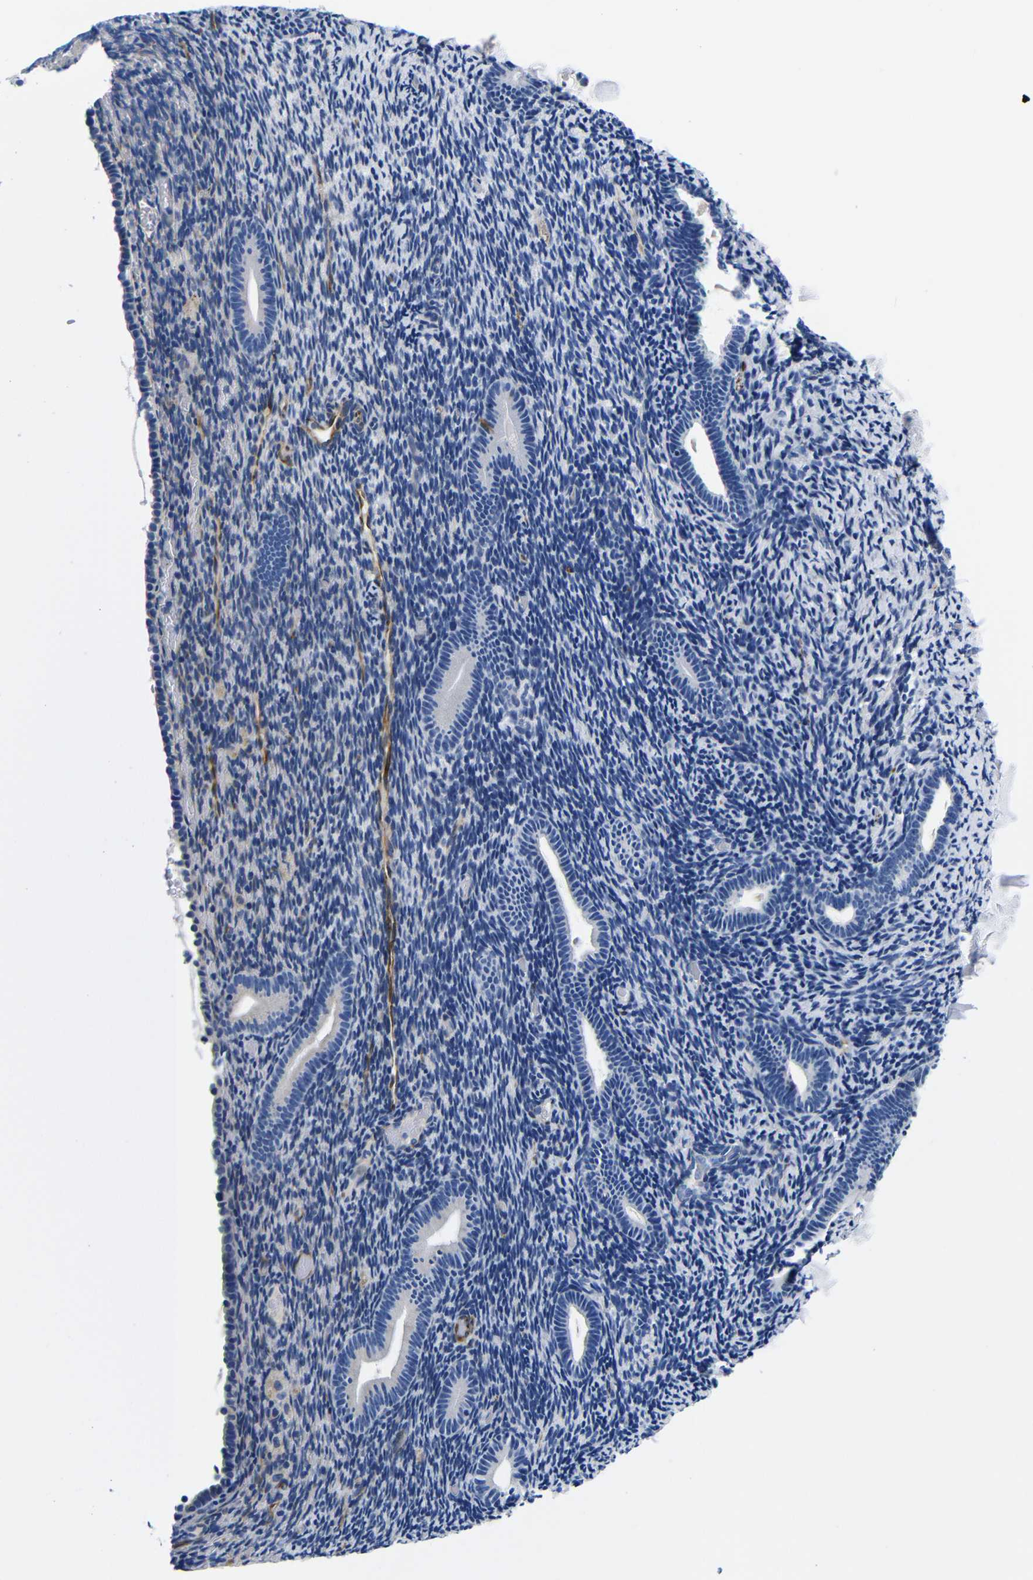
{"staining": {"intensity": "negative", "quantity": "none", "location": "none"}, "tissue": "endometrium", "cell_type": "Cells in endometrial stroma", "image_type": "normal", "snomed": [{"axis": "morphology", "description": "Normal tissue, NOS"}, {"axis": "topography", "description": "Endometrium"}], "caption": "High magnification brightfield microscopy of normal endometrium stained with DAB (3,3'-diaminobenzidine) (brown) and counterstained with hematoxylin (blue): cells in endometrial stroma show no significant staining.", "gene": "LRIG1", "patient": {"sex": "female", "age": 51}}